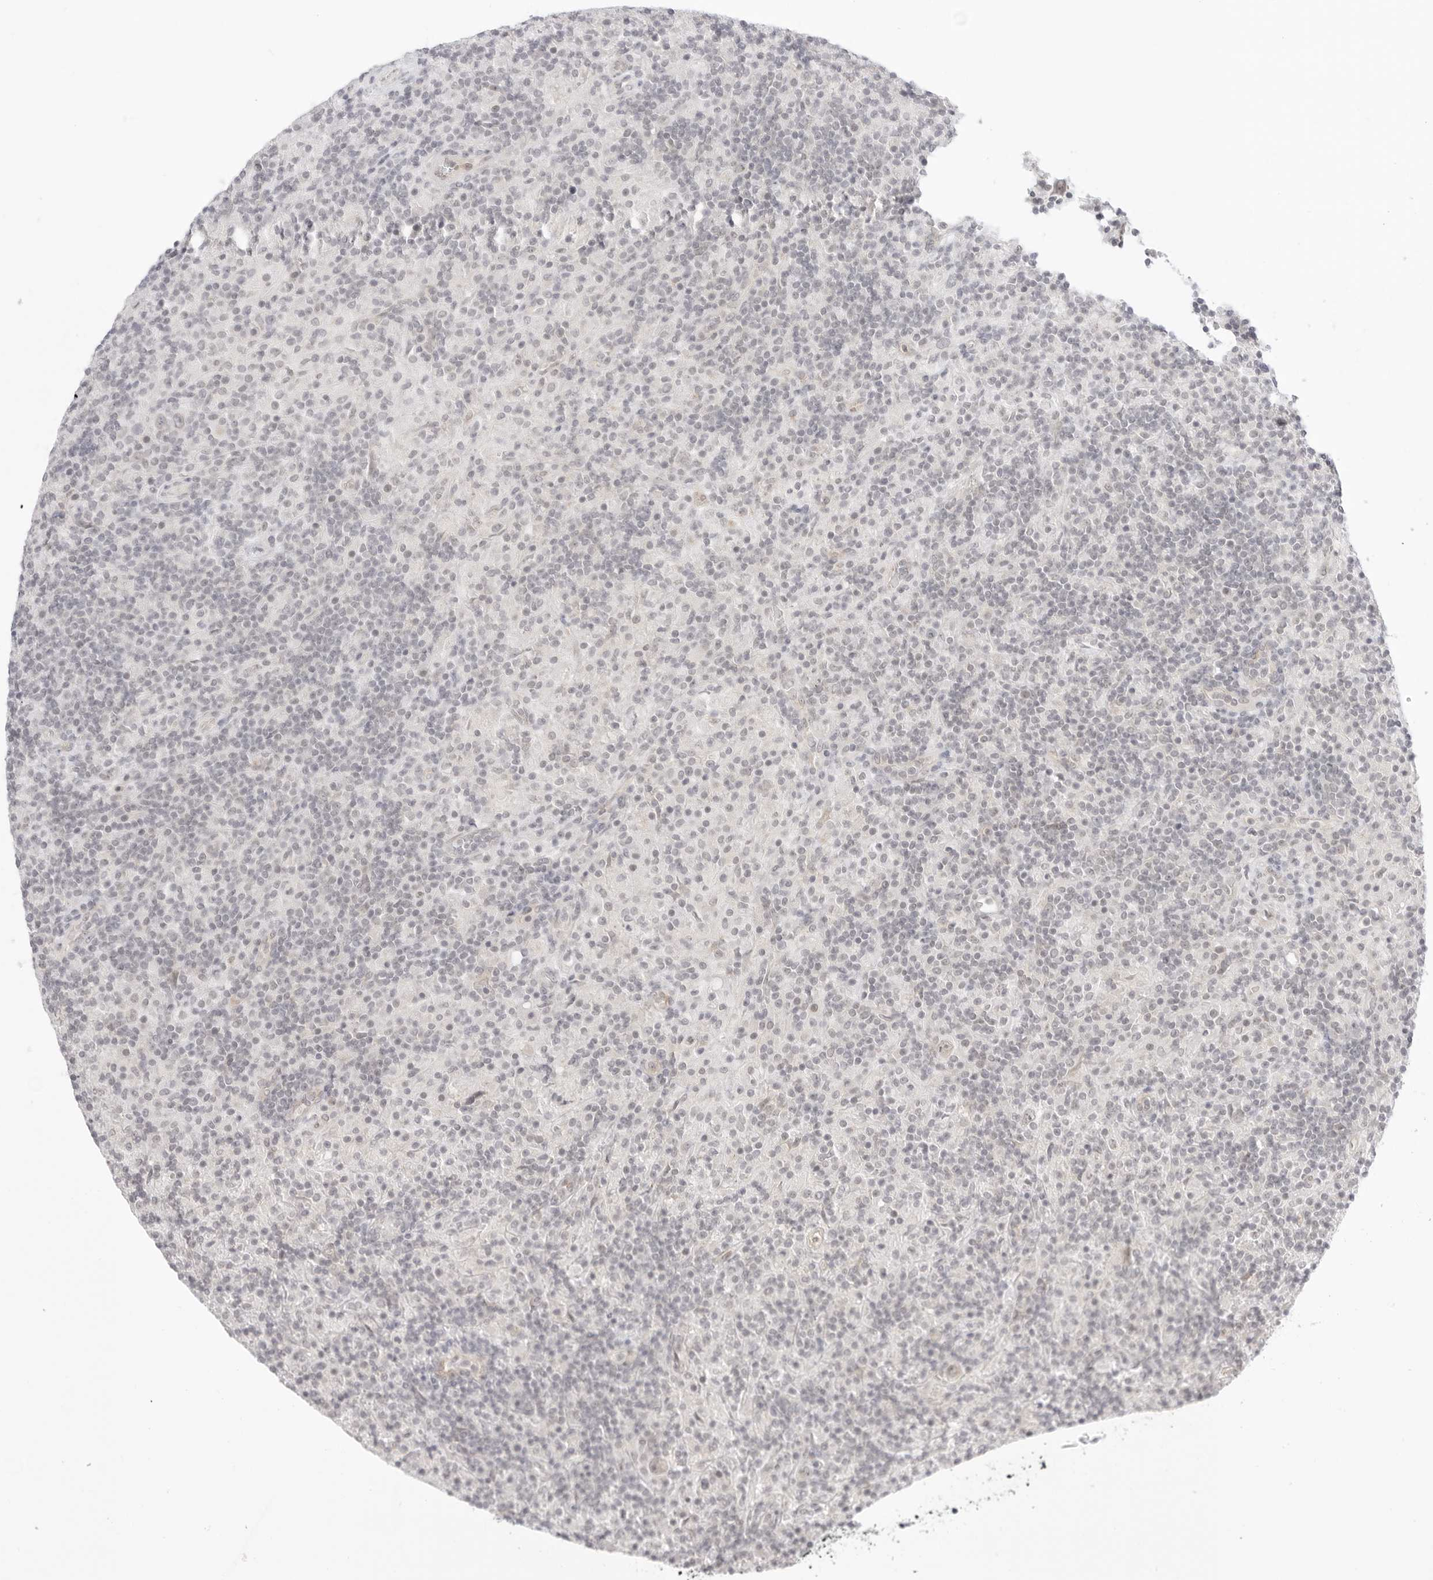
{"staining": {"intensity": "negative", "quantity": "none", "location": "none"}, "tissue": "lymphoma", "cell_type": "Tumor cells", "image_type": "cancer", "snomed": [{"axis": "morphology", "description": "Hodgkin's disease, NOS"}, {"axis": "topography", "description": "Lymph node"}], "caption": "Tumor cells show no significant expression in Hodgkin's disease.", "gene": "MED18", "patient": {"sex": "male", "age": 70}}